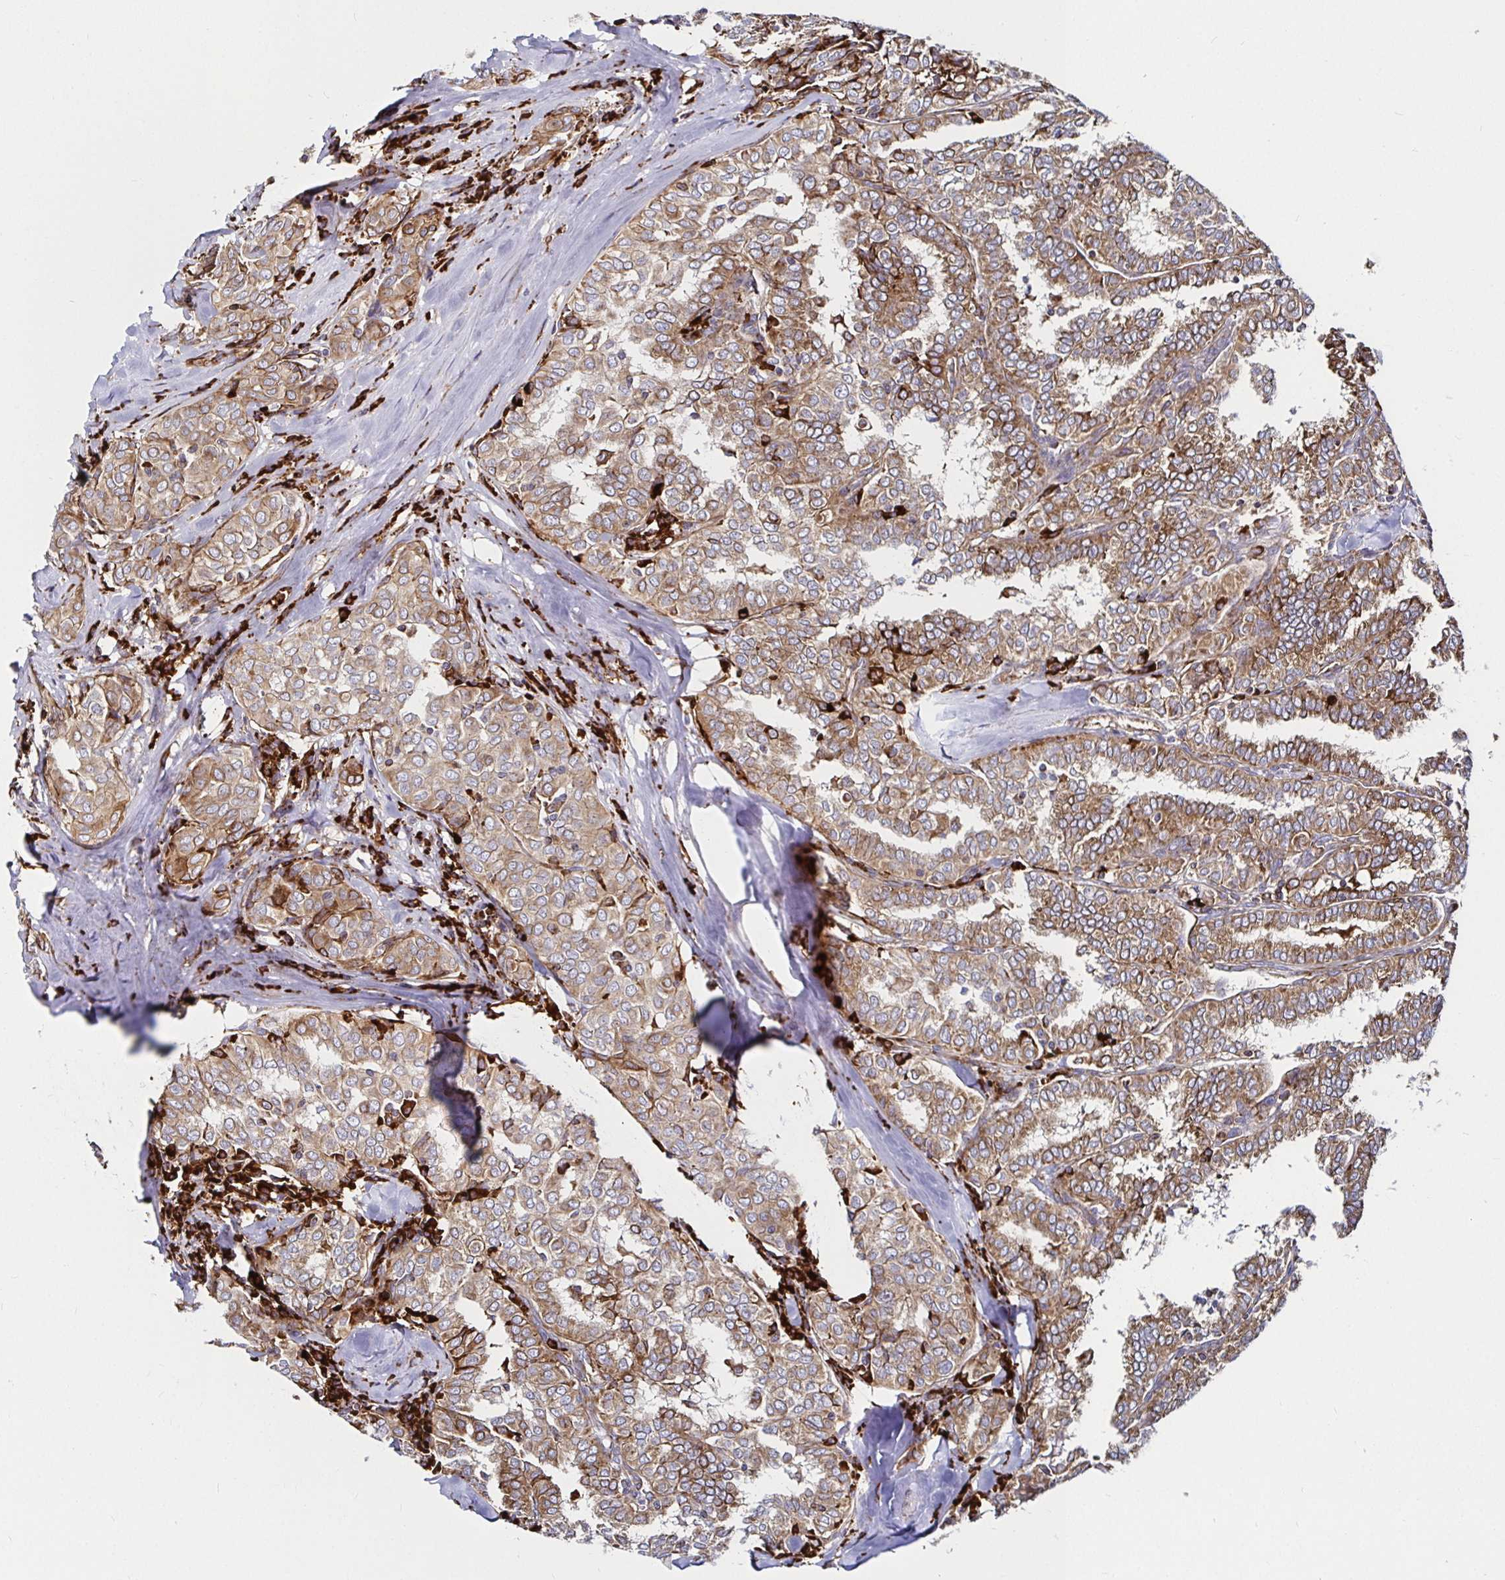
{"staining": {"intensity": "moderate", "quantity": ">75%", "location": "cytoplasmic/membranous"}, "tissue": "thyroid cancer", "cell_type": "Tumor cells", "image_type": "cancer", "snomed": [{"axis": "morphology", "description": "Papillary adenocarcinoma, NOS"}, {"axis": "topography", "description": "Thyroid gland"}], "caption": "Moderate cytoplasmic/membranous expression for a protein is appreciated in about >75% of tumor cells of thyroid cancer (papillary adenocarcinoma) using IHC.", "gene": "SMYD3", "patient": {"sex": "female", "age": 30}}